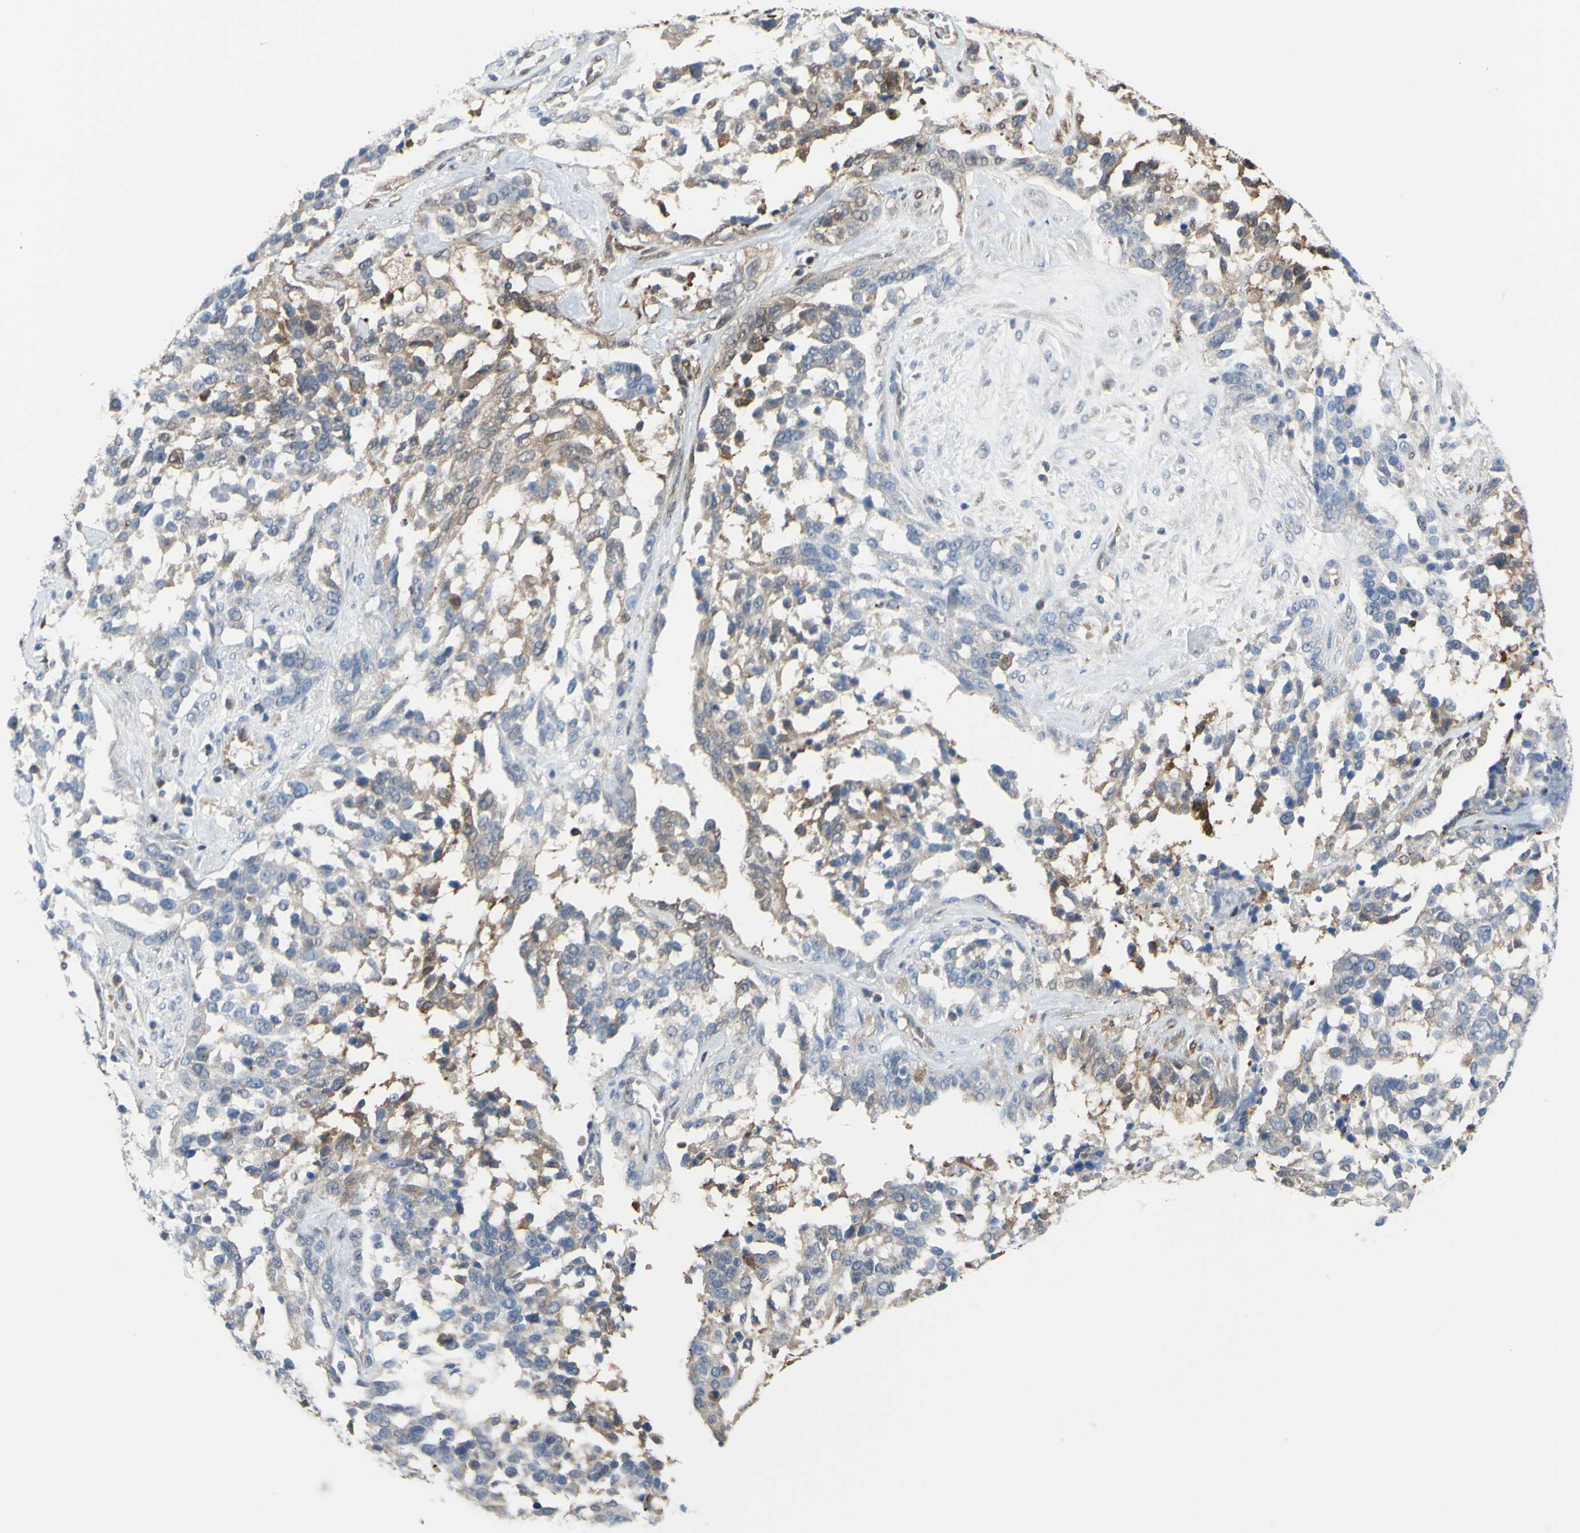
{"staining": {"intensity": "moderate", "quantity": "<25%", "location": "cytoplasmic/membranous"}, "tissue": "ovarian cancer", "cell_type": "Tumor cells", "image_type": "cancer", "snomed": [{"axis": "morphology", "description": "Cystadenocarcinoma, serous, NOS"}, {"axis": "topography", "description": "Ovary"}], "caption": "Protein expression analysis of ovarian cancer (serous cystadenocarcinoma) reveals moderate cytoplasmic/membranous staining in about <25% of tumor cells.", "gene": "UPK3B", "patient": {"sex": "female", "age": 44}}